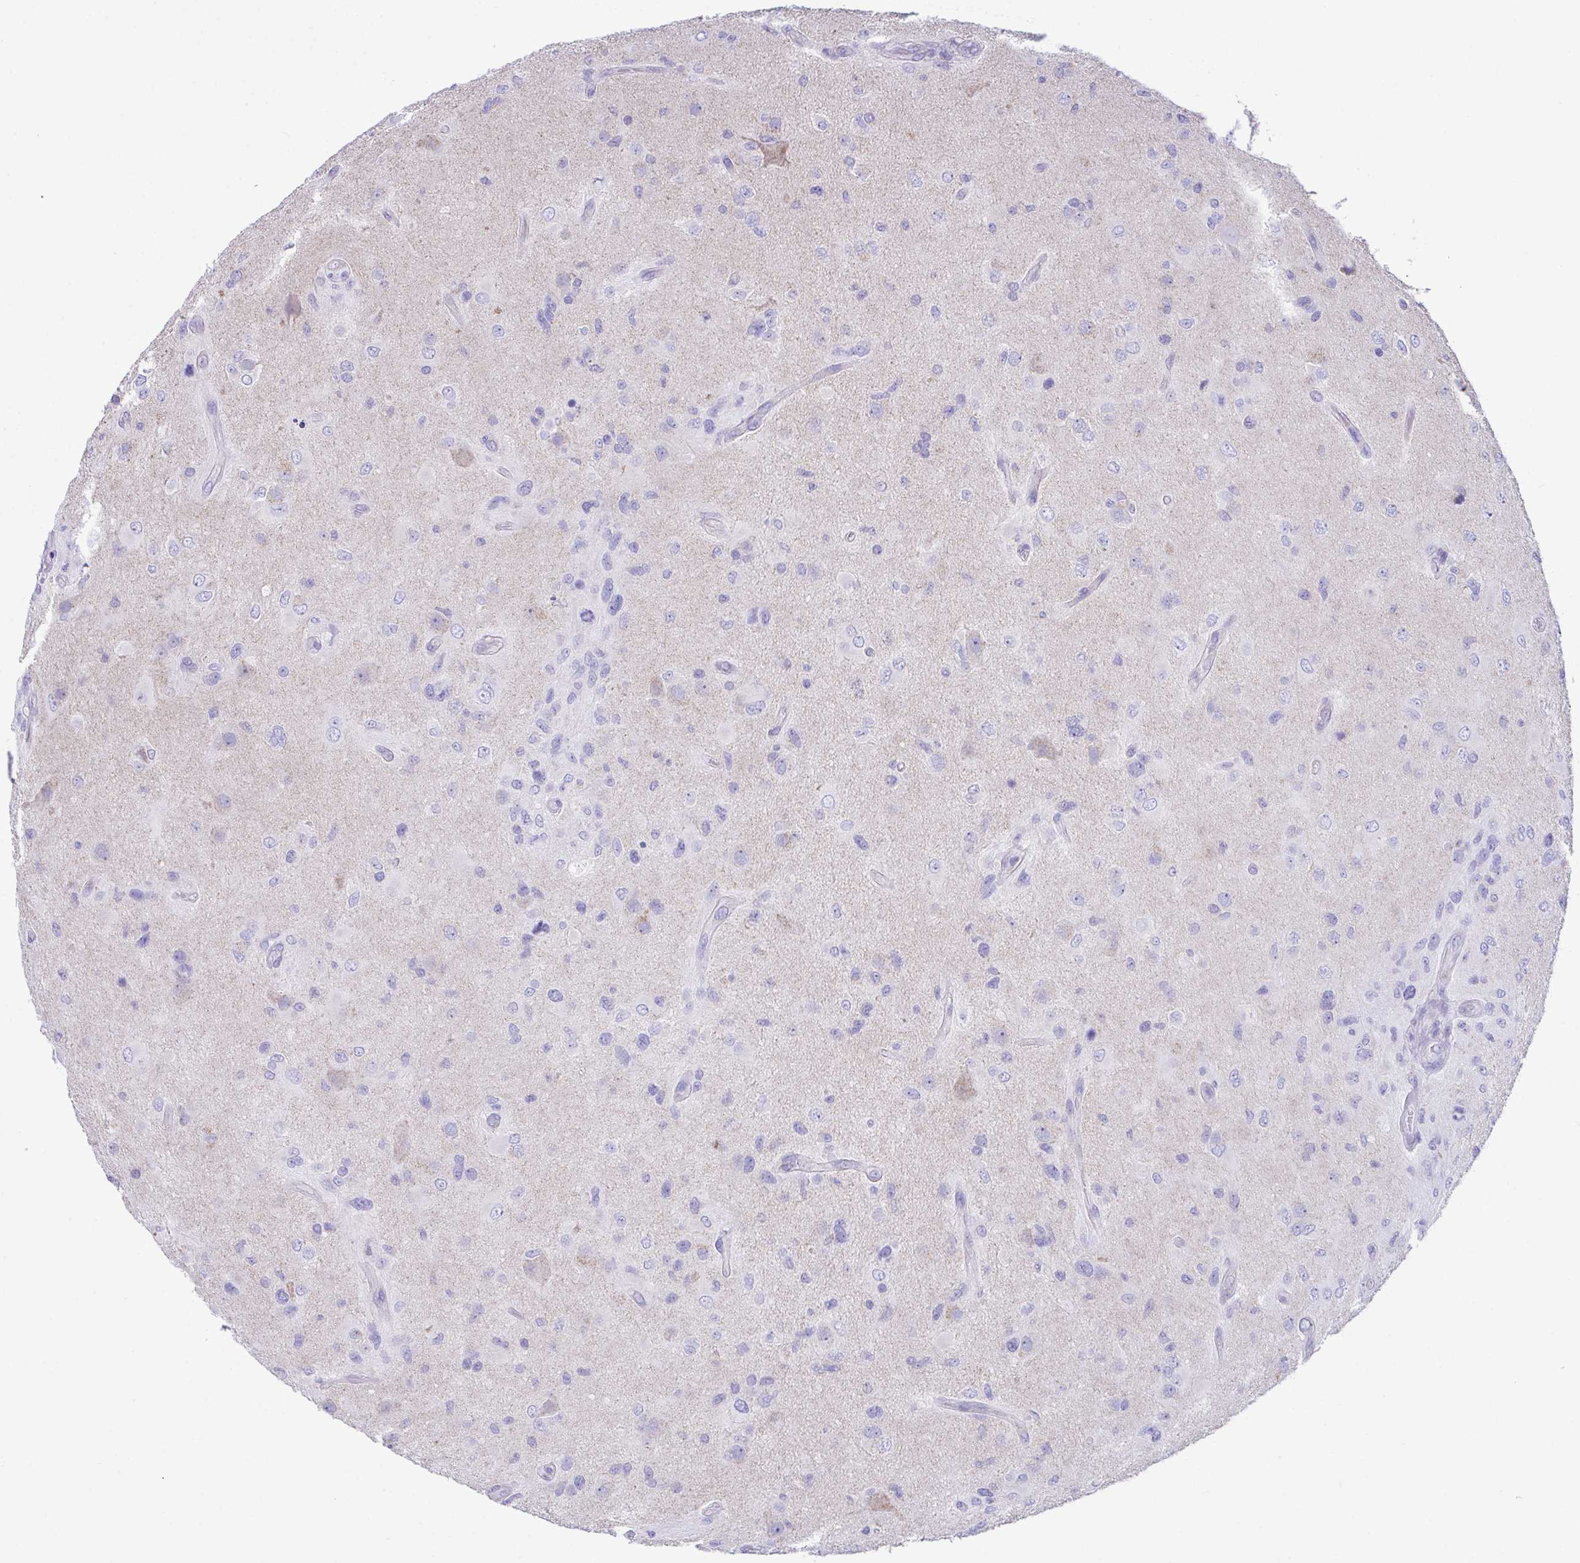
{"staining": {"intensity": "negative", "quantity": "none", "location": "none"}, "tissue": "glioma", "cell_type": "Tumor cells", "image_type": "cancer", "snomed": [{"axis": "morphology", "description": "Glioma, malignant, High grade"}, {"axis": "topography", "description": "Brain"}], "caption": "High power microscopy histopathology image of an immunohistochemistry (IHC) photomicrograph of malignant glioma (high-grade), revealing no significant staining in tumor cells. (DAB (3,3'-diaminobenzidine) immunohistochemistry, high magnification).", "gene": "NLRP8", "patient": {"sex": "male", "age": 53}}